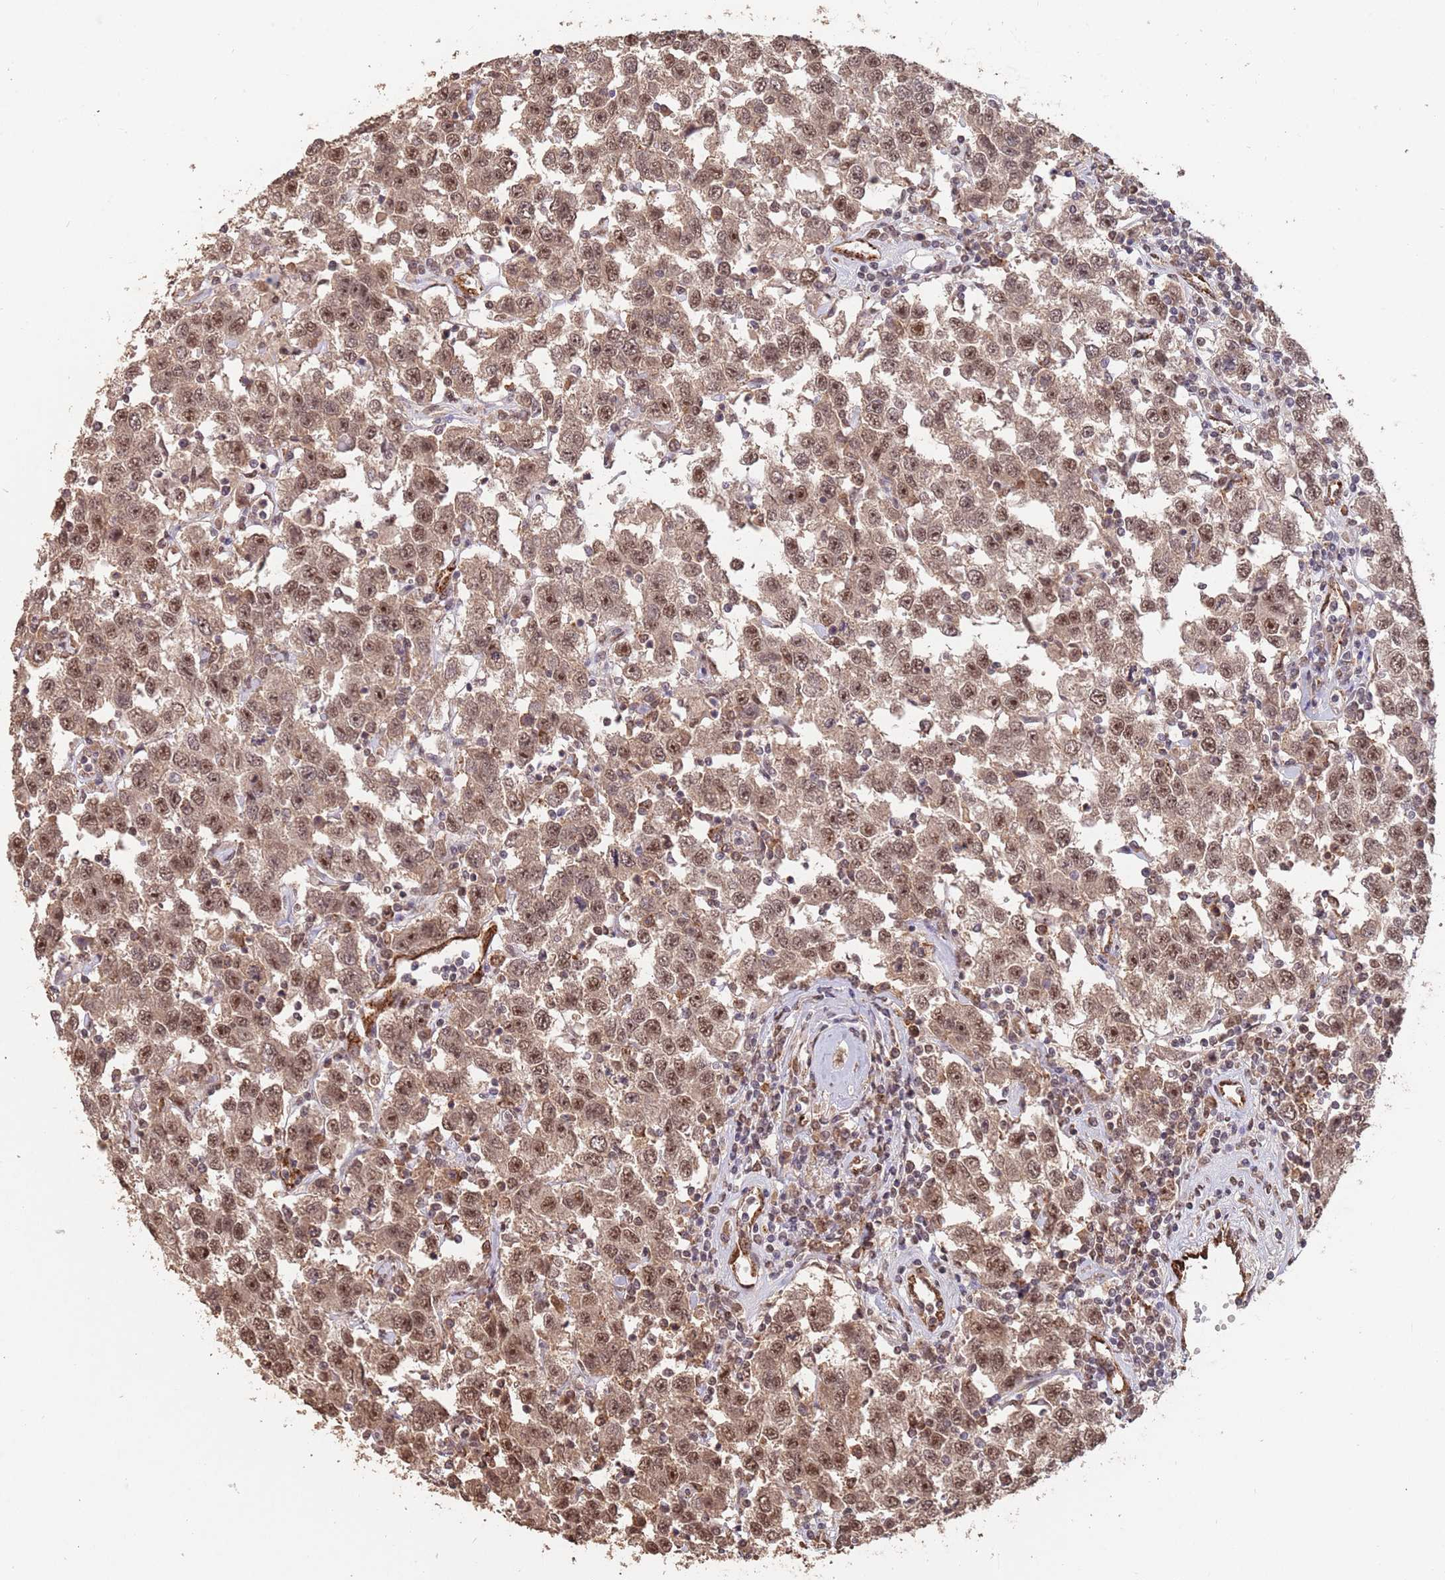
{"staining": {"intensity": "moderate", "quantity": ">75%", "location": "cytoplasmic/membranous,nuclear"}, "tissue": "testis cancer", "cell_type": "Tumor cells", "image_type": "cancer", "snomed": [{"axis": "morphology", "description": "Seminoma, NOS"}, {"axis": "topography", "description": "Testis"}], "caption": "There is medium levels of moderate cytoplasmic/membranous and nuclear staining in tumor cells of testis cancer, as demonstrated by immunohistochemical staining (brown color).", "gene": "RFXANK", "patient": {"sex": "male", "age": 41}}